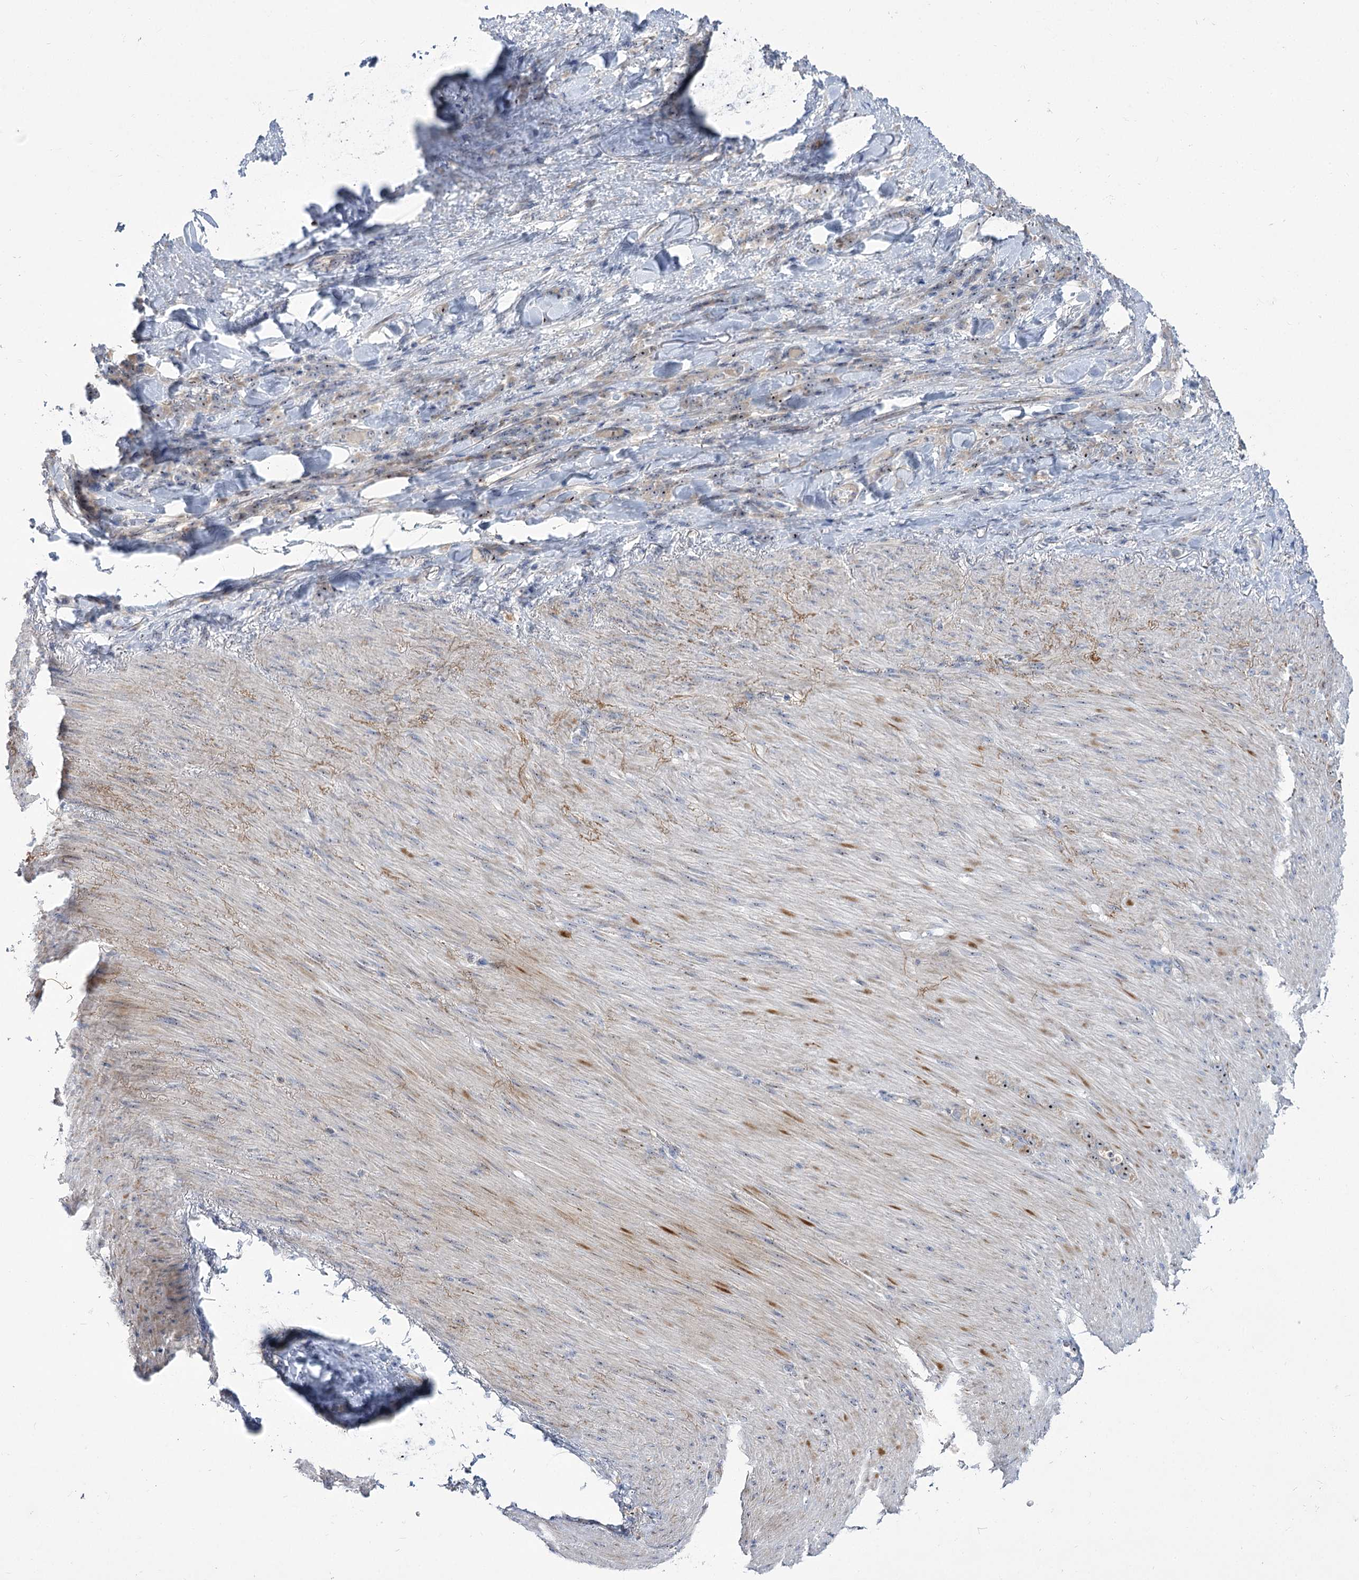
{"staining": {"intensity": "moderate", "quantity": ">75%", "location": "cytoplasmic/membranous,nuclear"}, "tissue": "stomach cancer", "cell_type": "Tumor cells", "image_type": "cancer", "snomed": [{"axis": "morphology", "description": "Normal tissue, NOS"}, {"axis": "morphology", "description": "Adenocarcinoma, NOS"}, {"axis": "topography", "description": "Stomach"}], "caption": "Immunohistochemical staining of adenocarcinoma (stomach) exhibits moderate cytoplasmic/membranous and nuclear protein positivity in about >75% of tumor cells. (IHC, brightfield microscopy, high magnification).", "gene": "SUOX", "patient": {"sex": "male", "age": 82}}